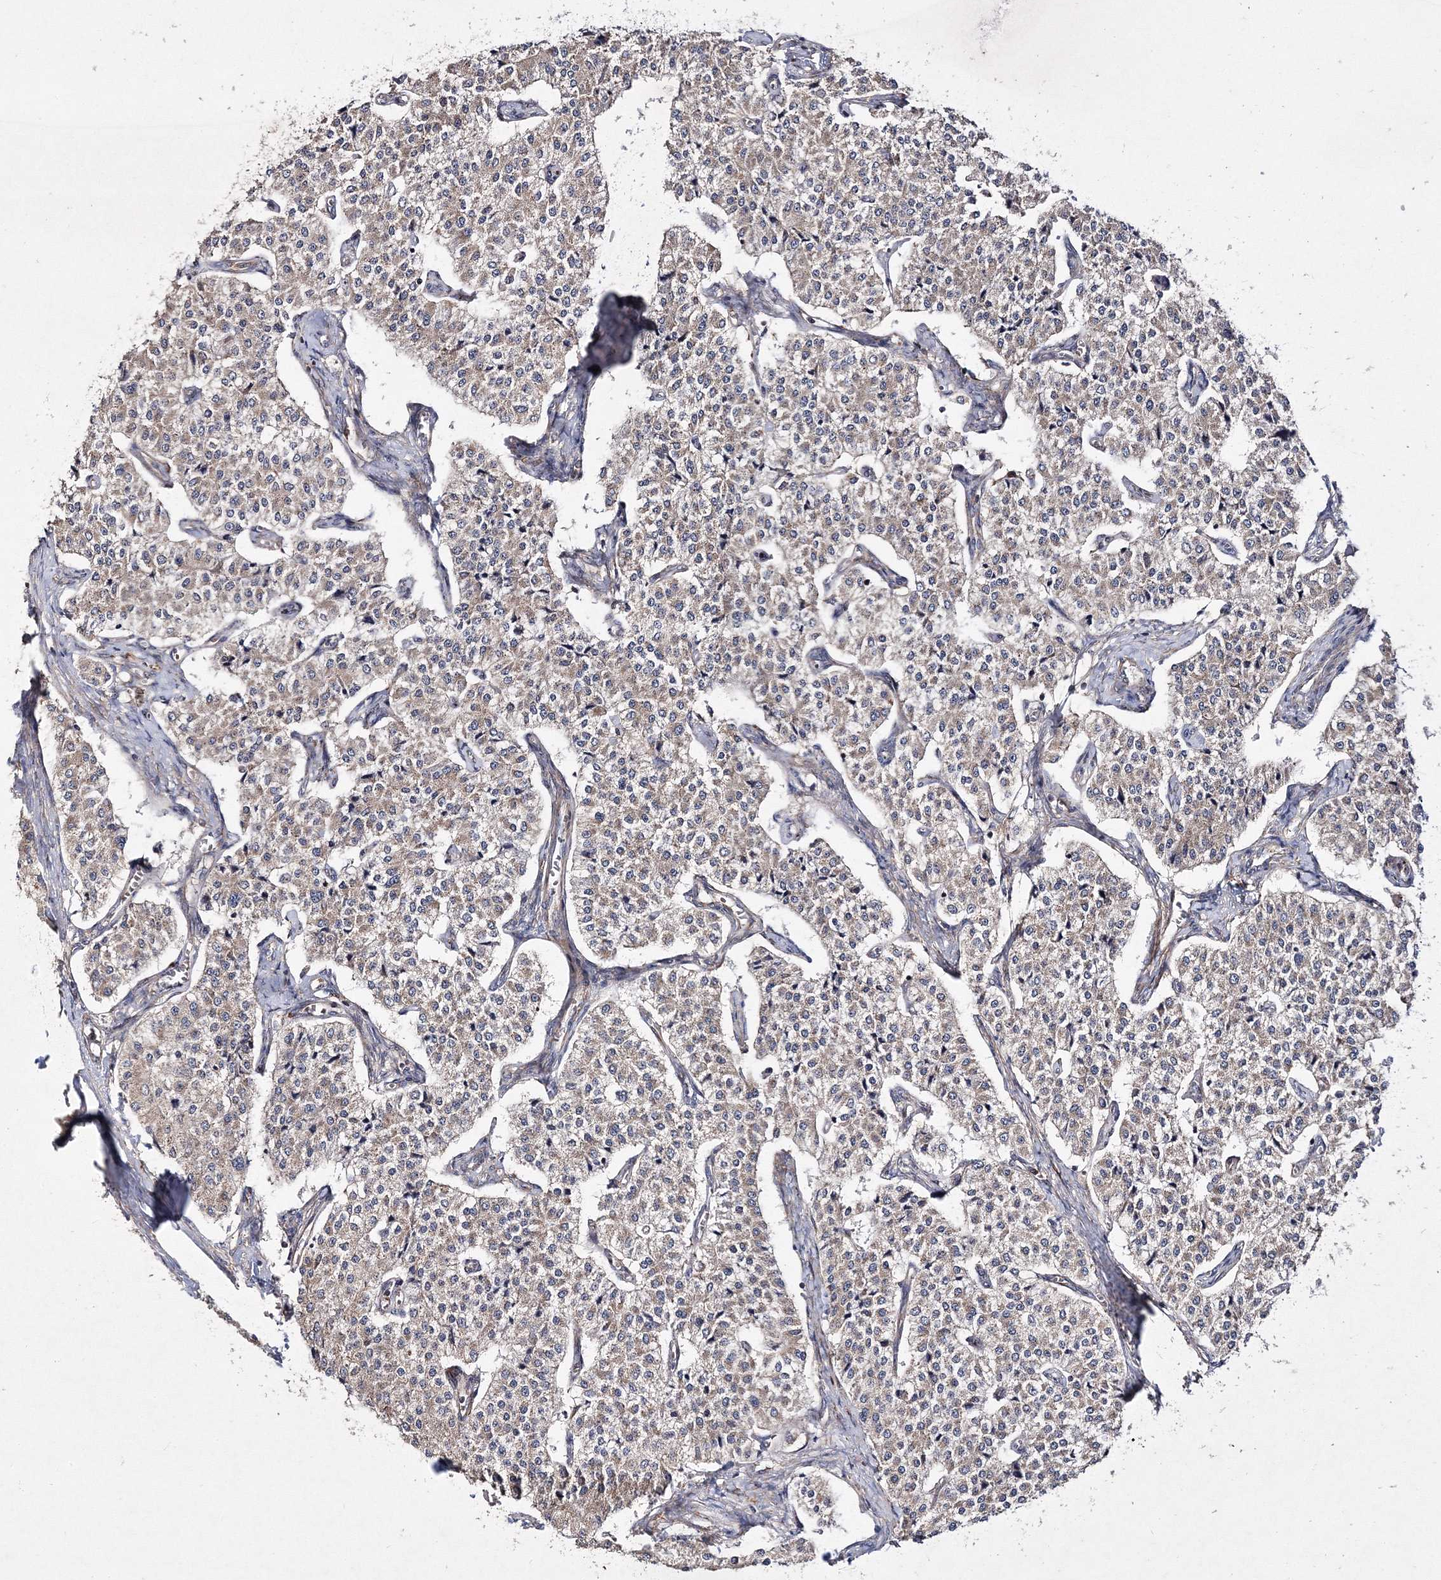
{"staining": {"intensity": "weak", "quantity": ">75%", "location": "cytoplasmic/membranous"}, "tissue": "carcinoid", "cell_type": "Tumor cells", "image_type": "cancer", "snomed": [{"axis": "morphology", "description": "Carcinoid, malignant, NOS"}, {"axis": "topography", "description": "Colon"}], "caption": "Carcinoid (malignant) tissue shows weak cytoplasmic/membranous staining in approximately >75% of tumor cells, visualized by immunohistochemistry.", "gene": "DNAJC13", "patient": {"sex": "female", "age": 52}}